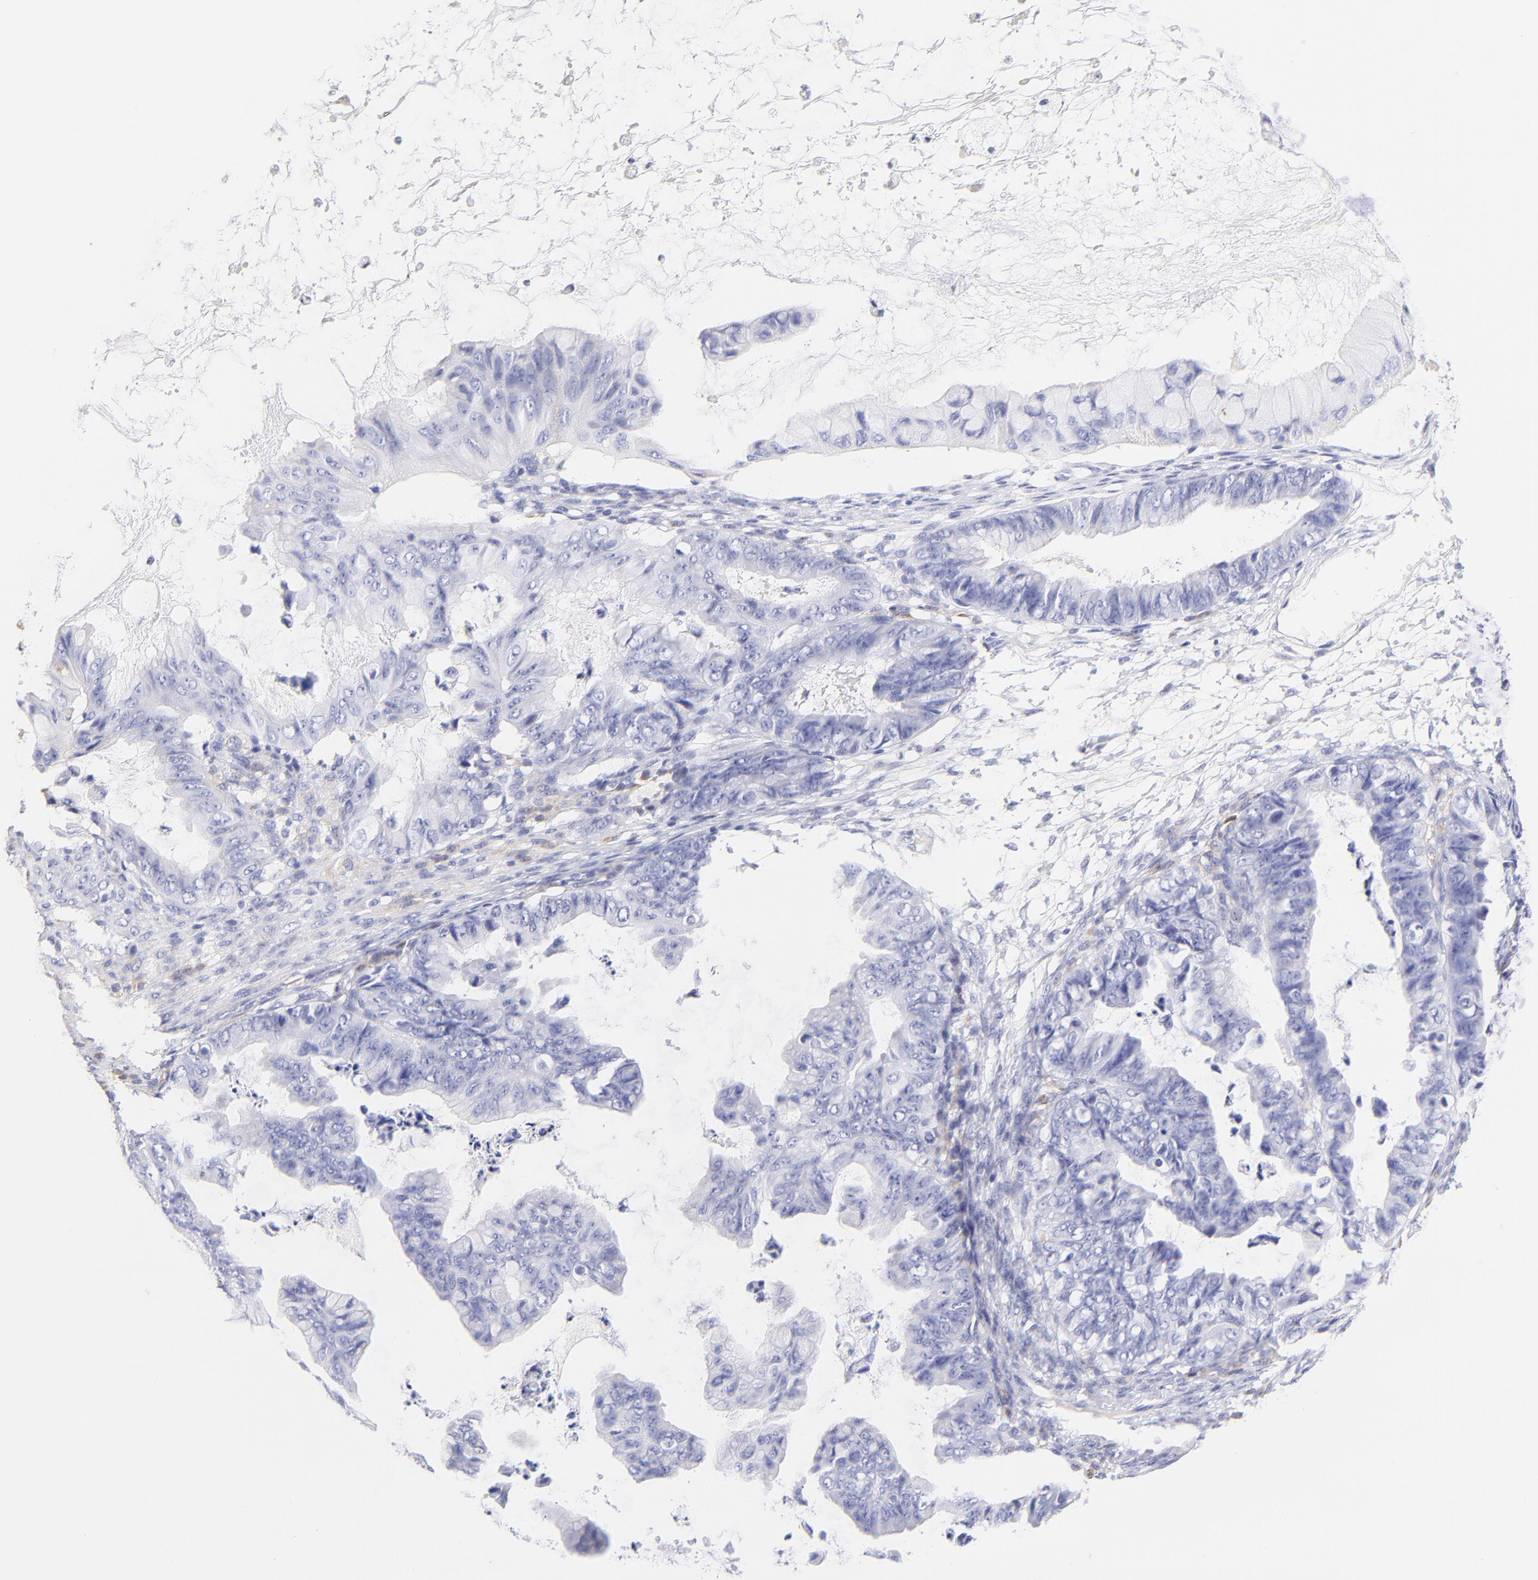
{"staining": {"intensity": "negative", "quantity": "none", "location": "none"}, "tissue": "ovarian cancer", "cell_type": "Tumor cells", "image_type": "cancer", "snomed": [{"axis": "morphology", "description": "Cystadenocarcinoma, mucinous, NOS"}, {"axis": "topography", "description": "Ovary"}], "caption": "An immunohistochemistry photomicrograph of ovarian mucinous cystadenocarcinoma is shown. There is no staining in tumor cells of ovarian mucinous cystadenocarcinoma.", "gene": "ASB9", "patient": {"sex": "female", "age": 36}}